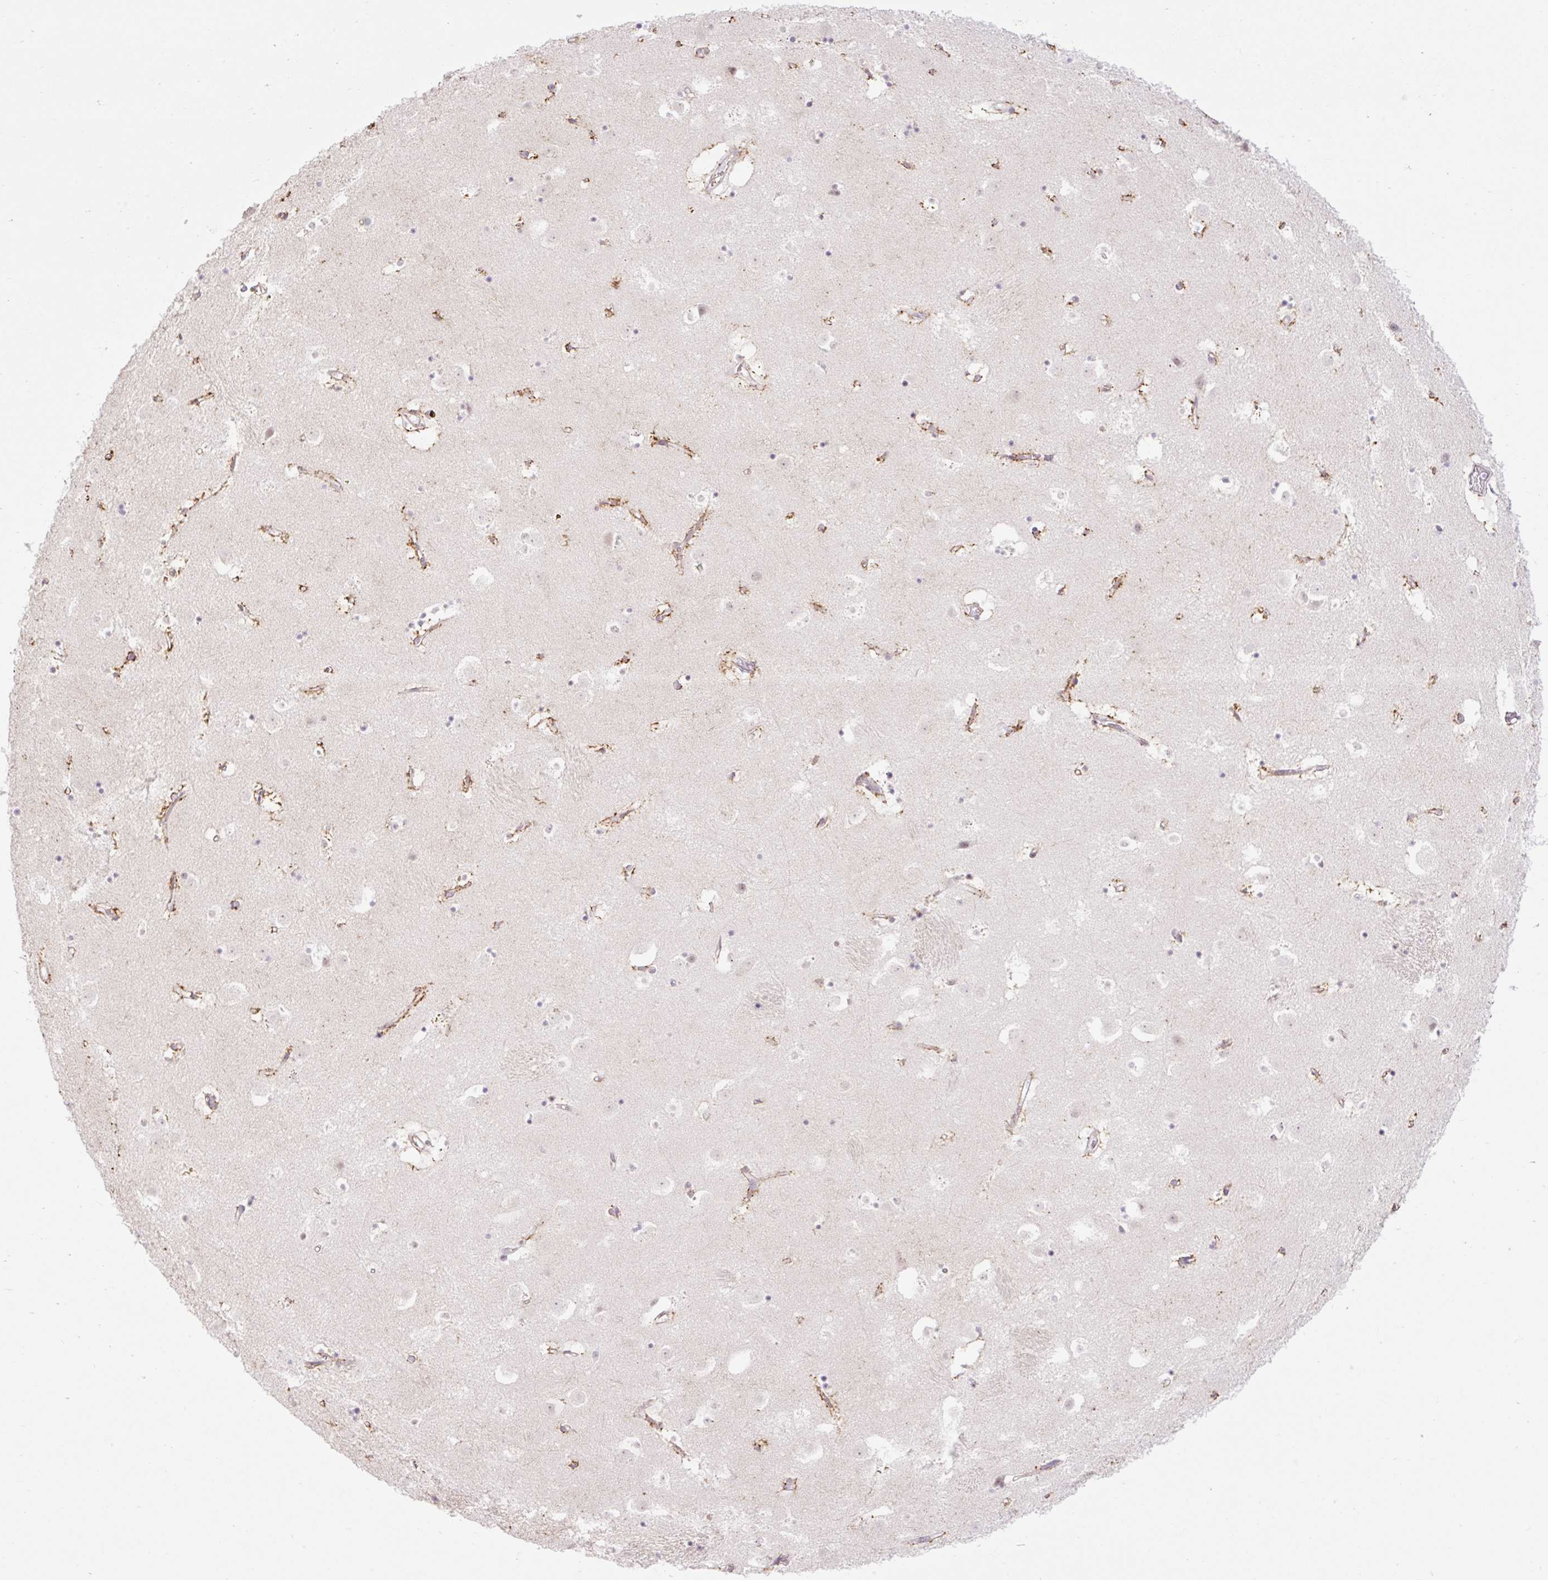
{"staining": {"intensity": "negative", "quantity": "none", "location": "none"}, "tissue": "caudate", "cell_type": "Glial cells", "image_type": "normal", "snomed": [{"axis": "morphology", "description": "Normal tissue, NOS"}, {"axis": "topography", "description": "Lateral ventricle wall"}], "caption": "This is an immunohistochemistry (IHC) histopathology image of normal caudate. There is no staining in glial cells.", "gene": "ICE1", "patient": {"sex": "male", "age": 58}}